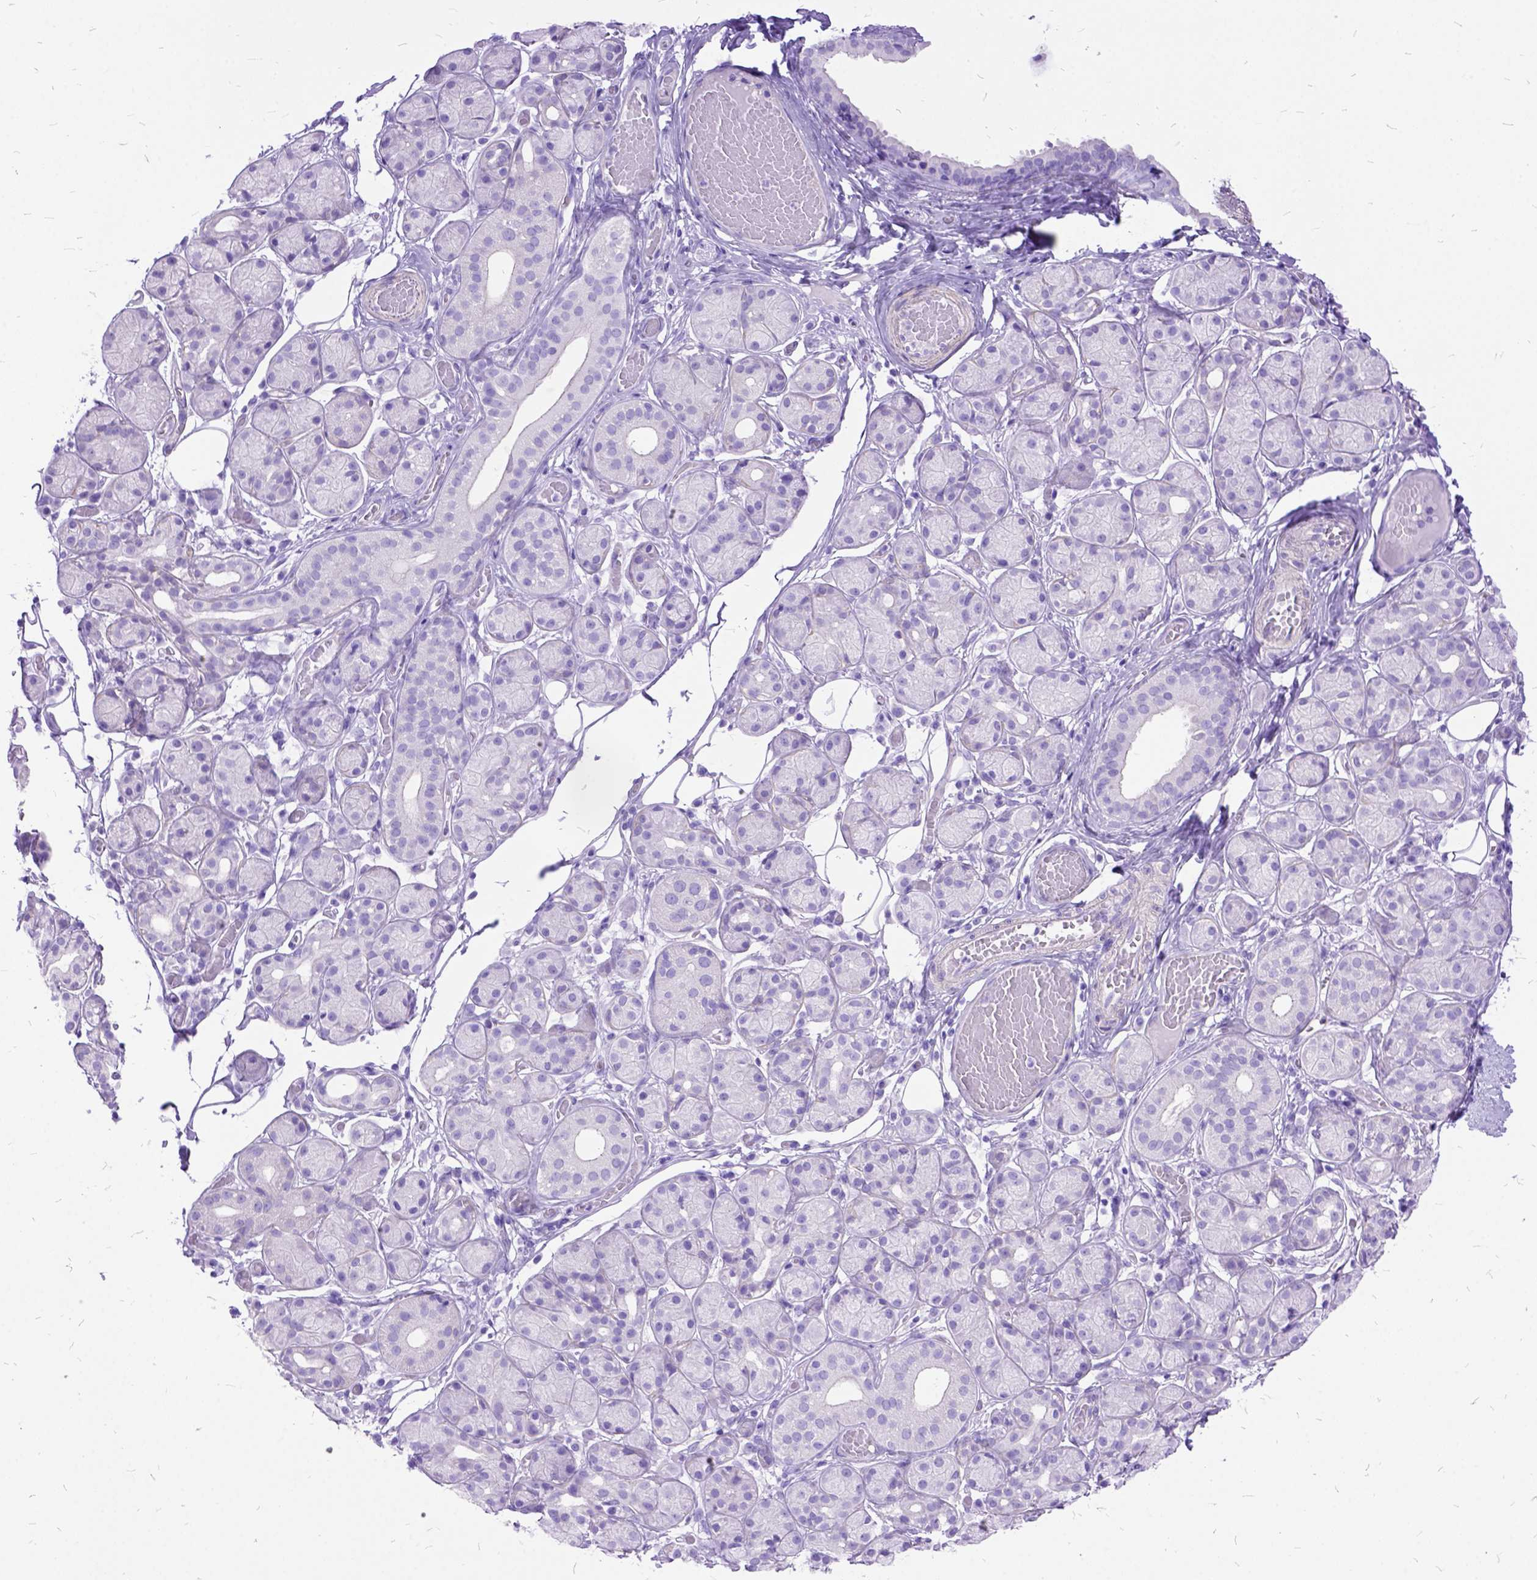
{"staining": {"intensity": "negative", "quantity": "none", "location": "none"}, "tissue": "salivary gland", "cell_type": "Glandular cells", "image_type": "normal", "snomed": [{"axis": "morphology", "description": "Normal tissue, NOS"}, {"axis": "topography", "description": "Salivary gland"}, {"axis": "topography", "description": "Peripheral nerve tissue"}], "caption": "Image shows no significant protein staining in glandular cells of normal salivary gland.", "gene": "ARL9", "patient": {"sex": "male", "age": 71}}